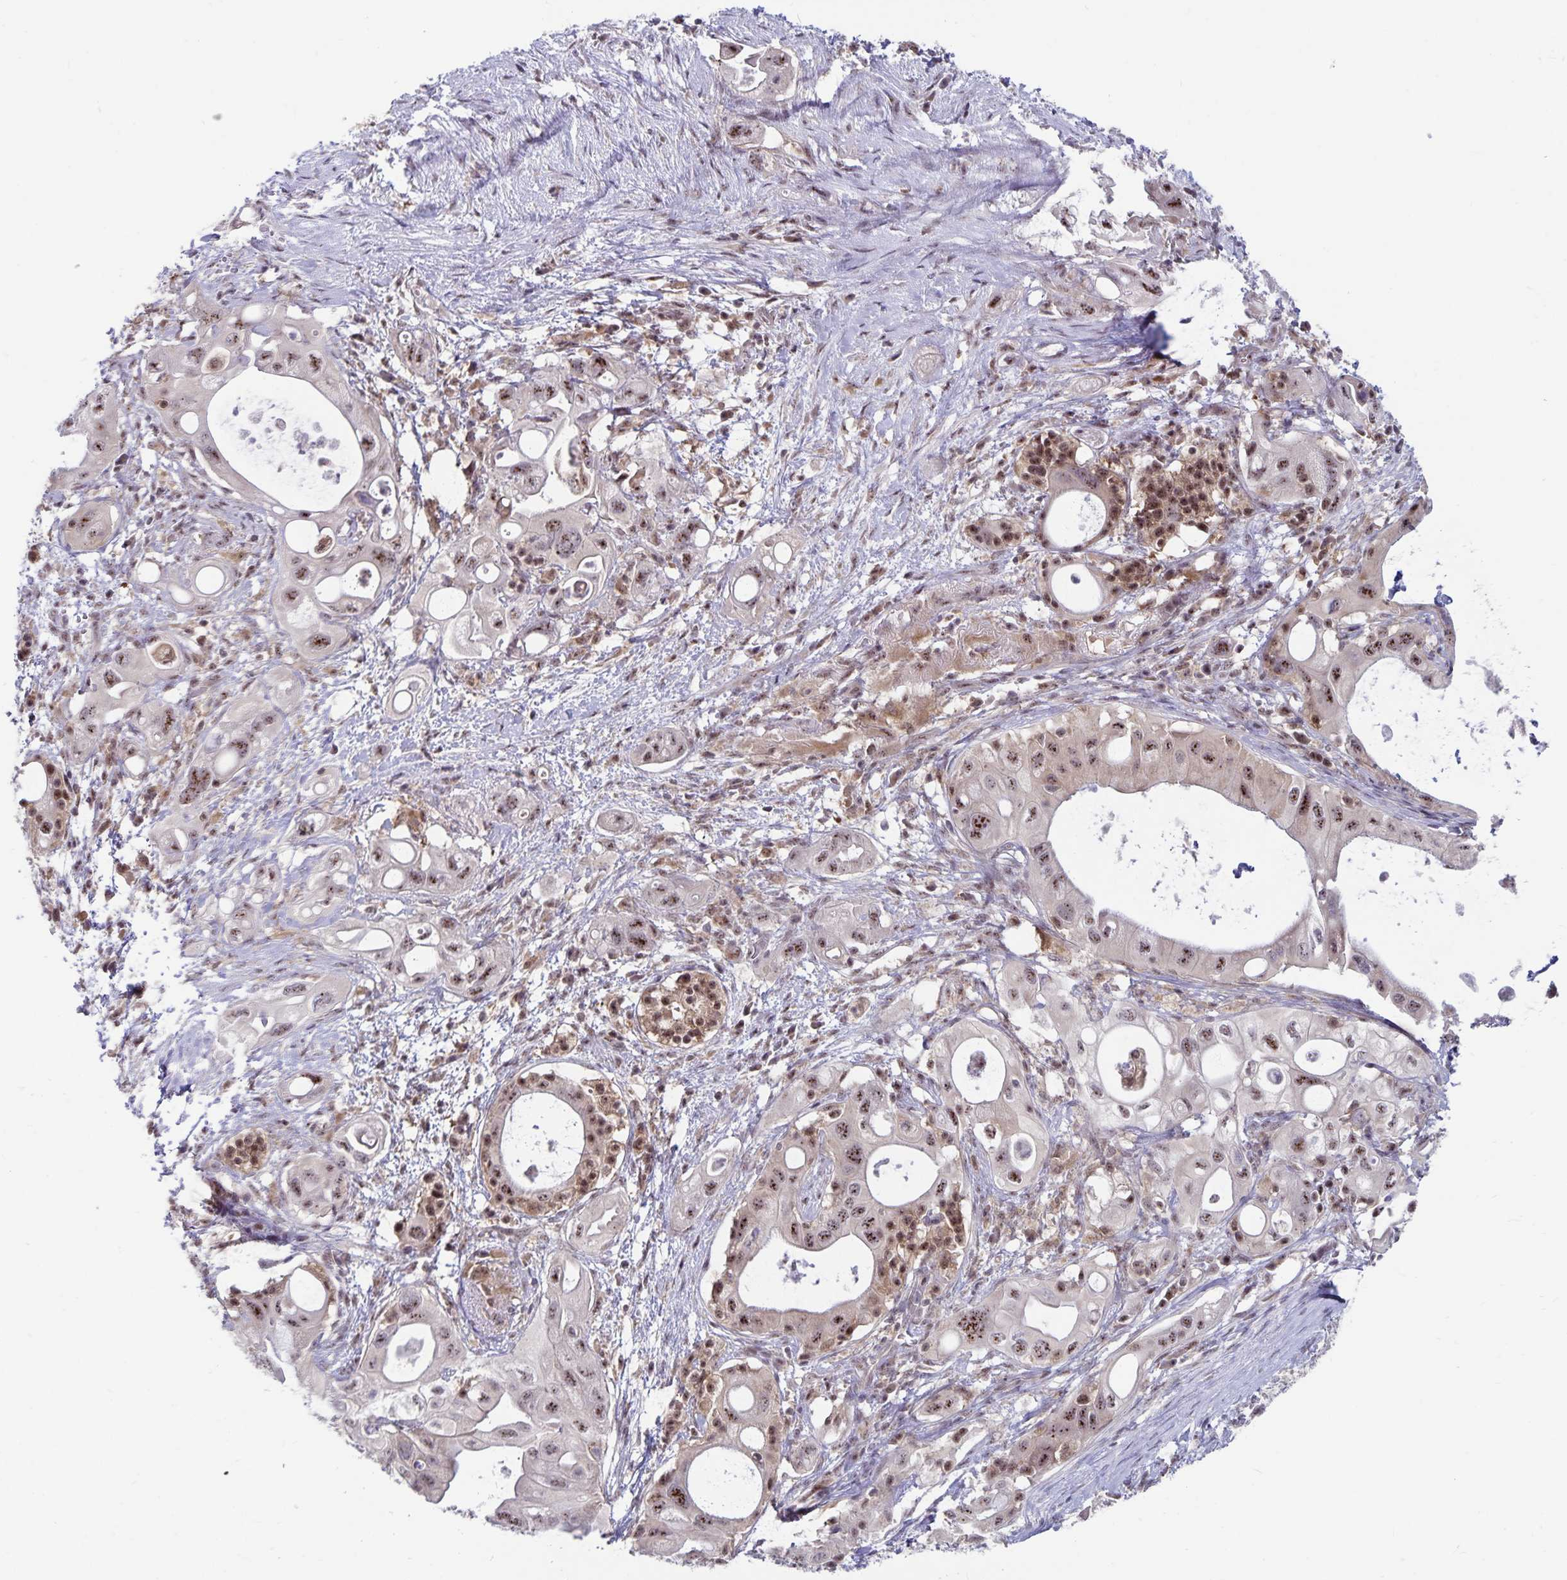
{"staining": {"intensity": "moderate", "quantity": ">75%", "location": "nuclear"}, "tissue": "pancreatic cancer", "cell_type": "Tumor cells", "image_type": "cancer", "snomed": [{"axis": "morphology", "description": "Adenocarcinoma, NOS"}, {"axis": "topography", "description": "Pancreas"}], "caption": "Immunohistochemistry (DAB) staining of pancreatic cancer (adenocarcinoma) reveals moderate nuclear protein expression in about >75% of tumor cells. Immunohistochemistry (ihc) stains the protein of interest in brown and the nuclei are stained blue.", "gene": "EXOC6B", "patient": {"sex": "female", "age": 72}}